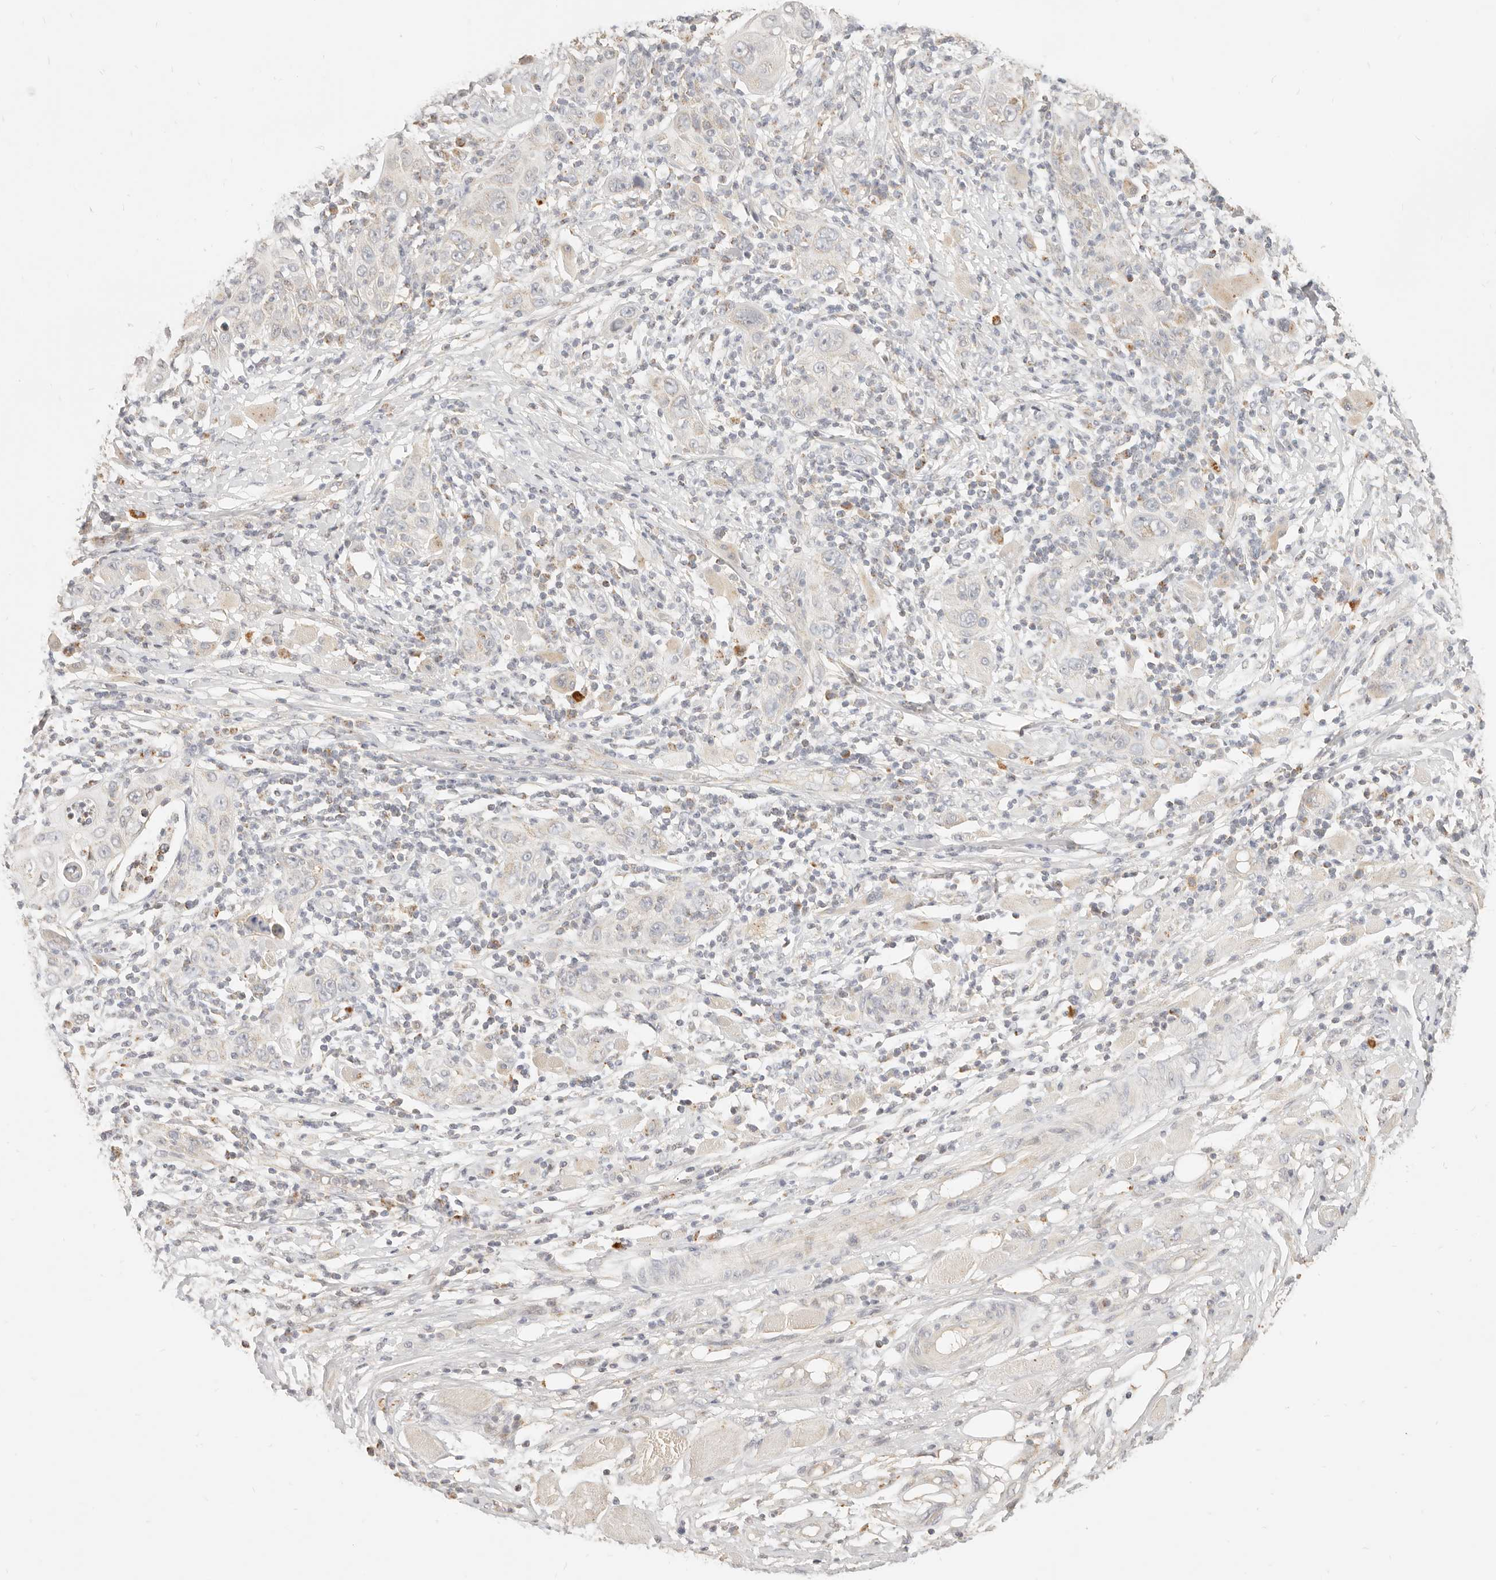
{"staining": {"intensity": "weak", "quantity": "<25%", "location": "cytoplasmic/membranous"}, "tissue": "skin cancer", "cell_type": "Tumor cells", "image_type": "cancer", "snomed": [{"axis": "morphology", "description": "Squamous cell carcinoma, NOS"}, {"axis": "topography", "description": "Skin"}], "caption": "The histopathology image displays no staining of tumor cells in skin cancer.", "gene": "CPLANE2", "patient": {"sex": "female", "age": 88}}